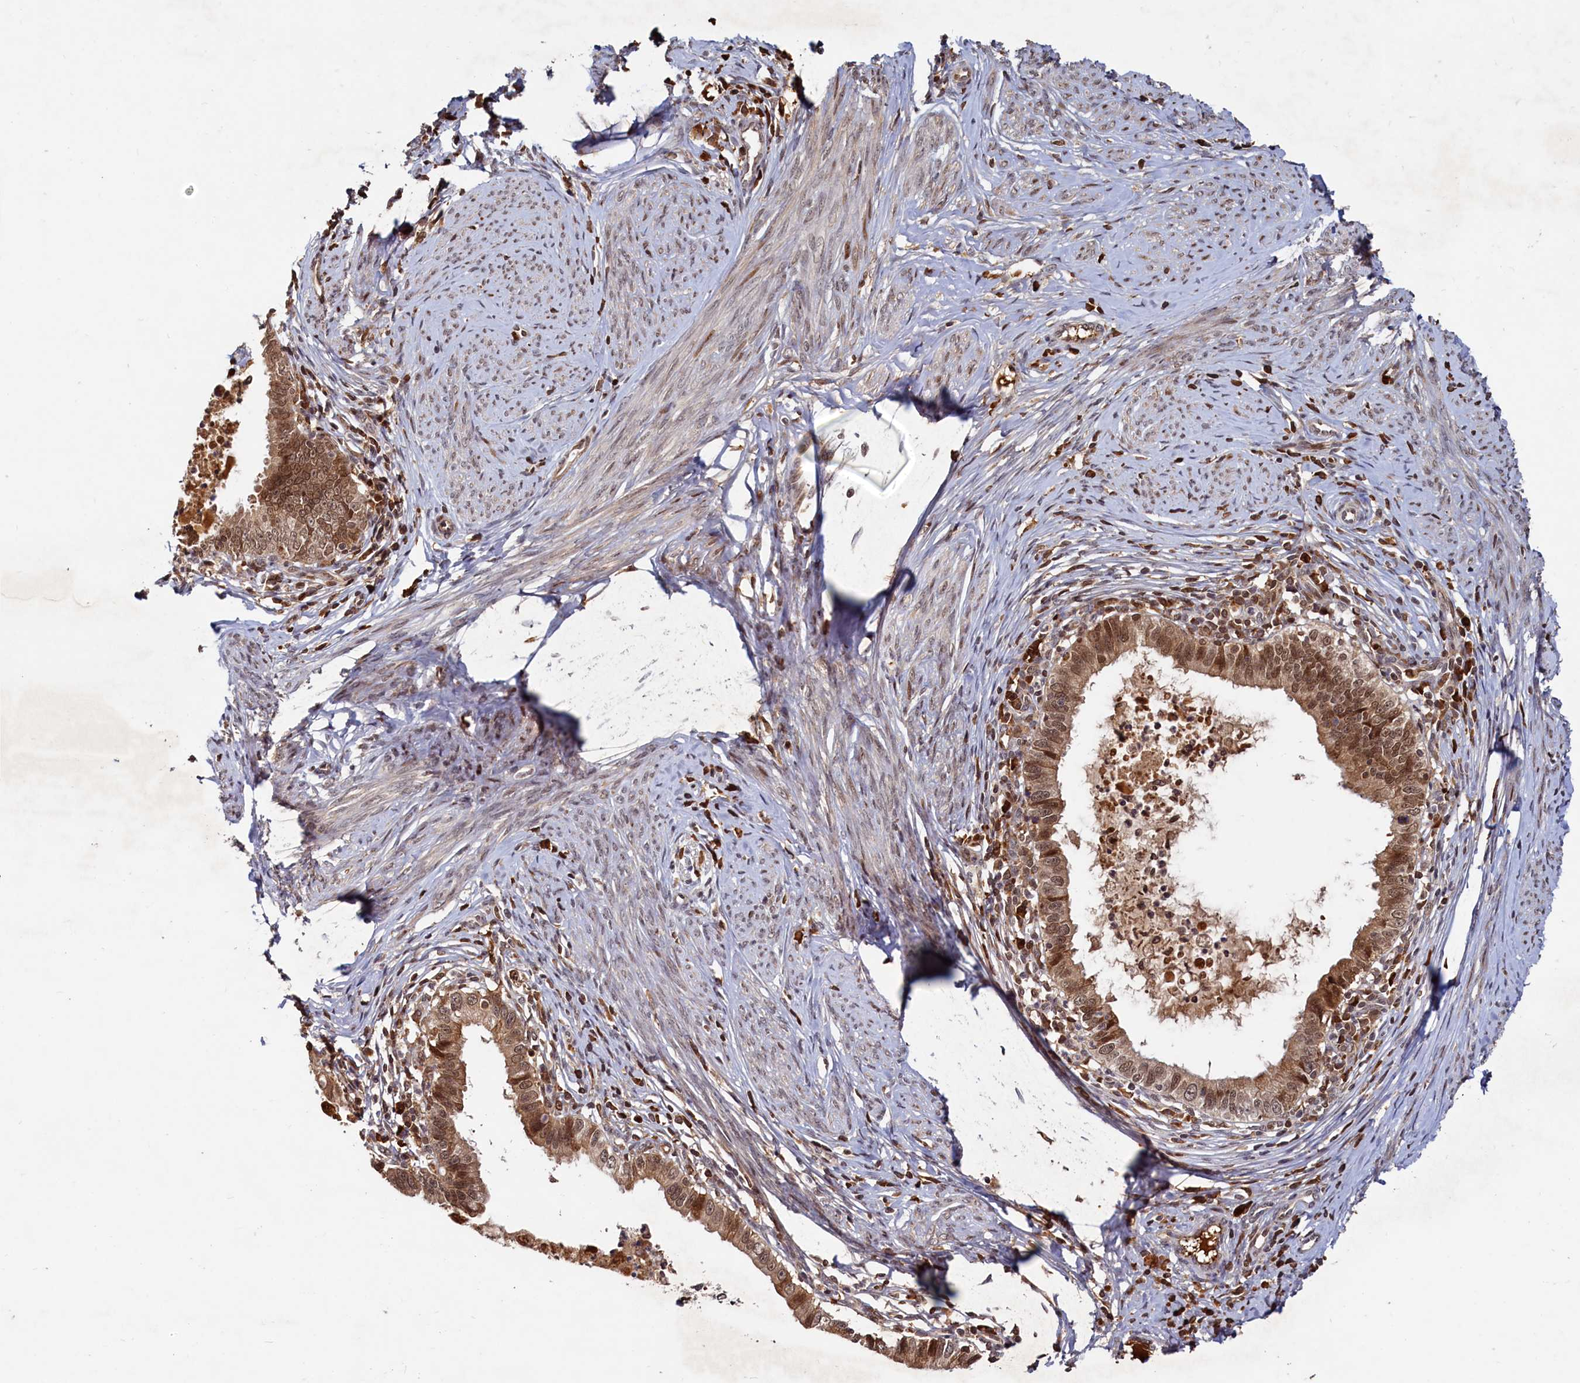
{"staining": {"intensity": "moderate", "quantity": ">75%", "location": "nuclear"}, "tissue": "cervical cancer", "cell_type": "Tumor cells", "image_type": "cancer", "snomed": [{"axis": "morphology", "description": "Adenocarcinoma, NOS"}, {"axis": "topography", "description": "Cervix"}], "caption": "The photomicrograph exhibits a brown stain indicating the presence of a protein in the nuclear of tumor cells in cervical adenocarcinoma.", "gene": "TRAPPC4", "patient": {"sex": "female", "age": 36}}